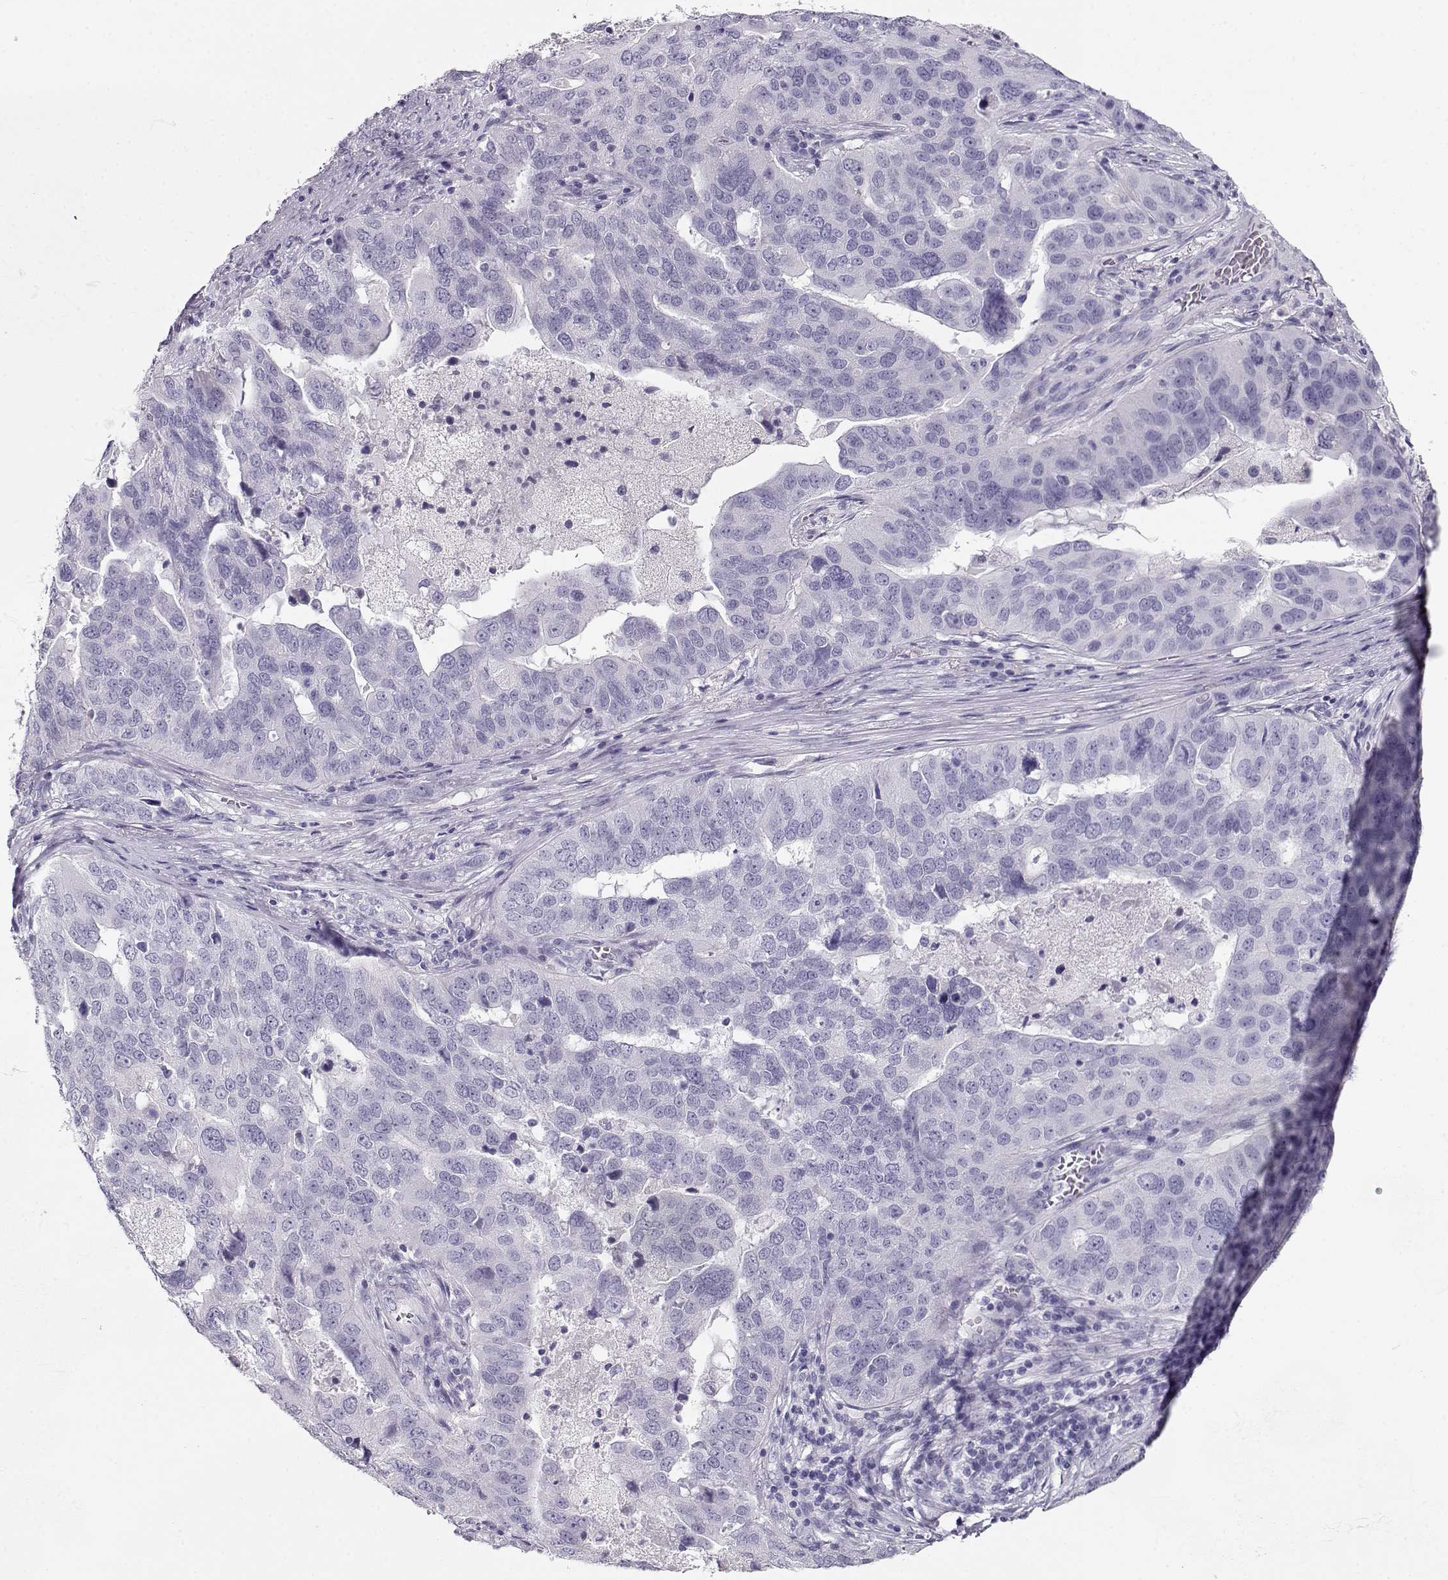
{"staining": {"intensity": "negative", "quantity": "none", "location": "none"}, "tissue": "ovarian cancer", "cell_type": "Tumor cells", "image_type": "cancer", "snomed": [{"axis": "morphology", "description": "Carcinoma, endometroid"}, {"axis": "topography", "description": "Soft tissue"}, {"axis": "topography", "description": "Ovary"}], "caption": "Human ovarian cancer (endometroid carcinoma) stained for a protein using immunohistochemistry shows no positivity in tumor cells.", "gene": "ACTN2", "patient": {"sex": "female", "age": 52}}